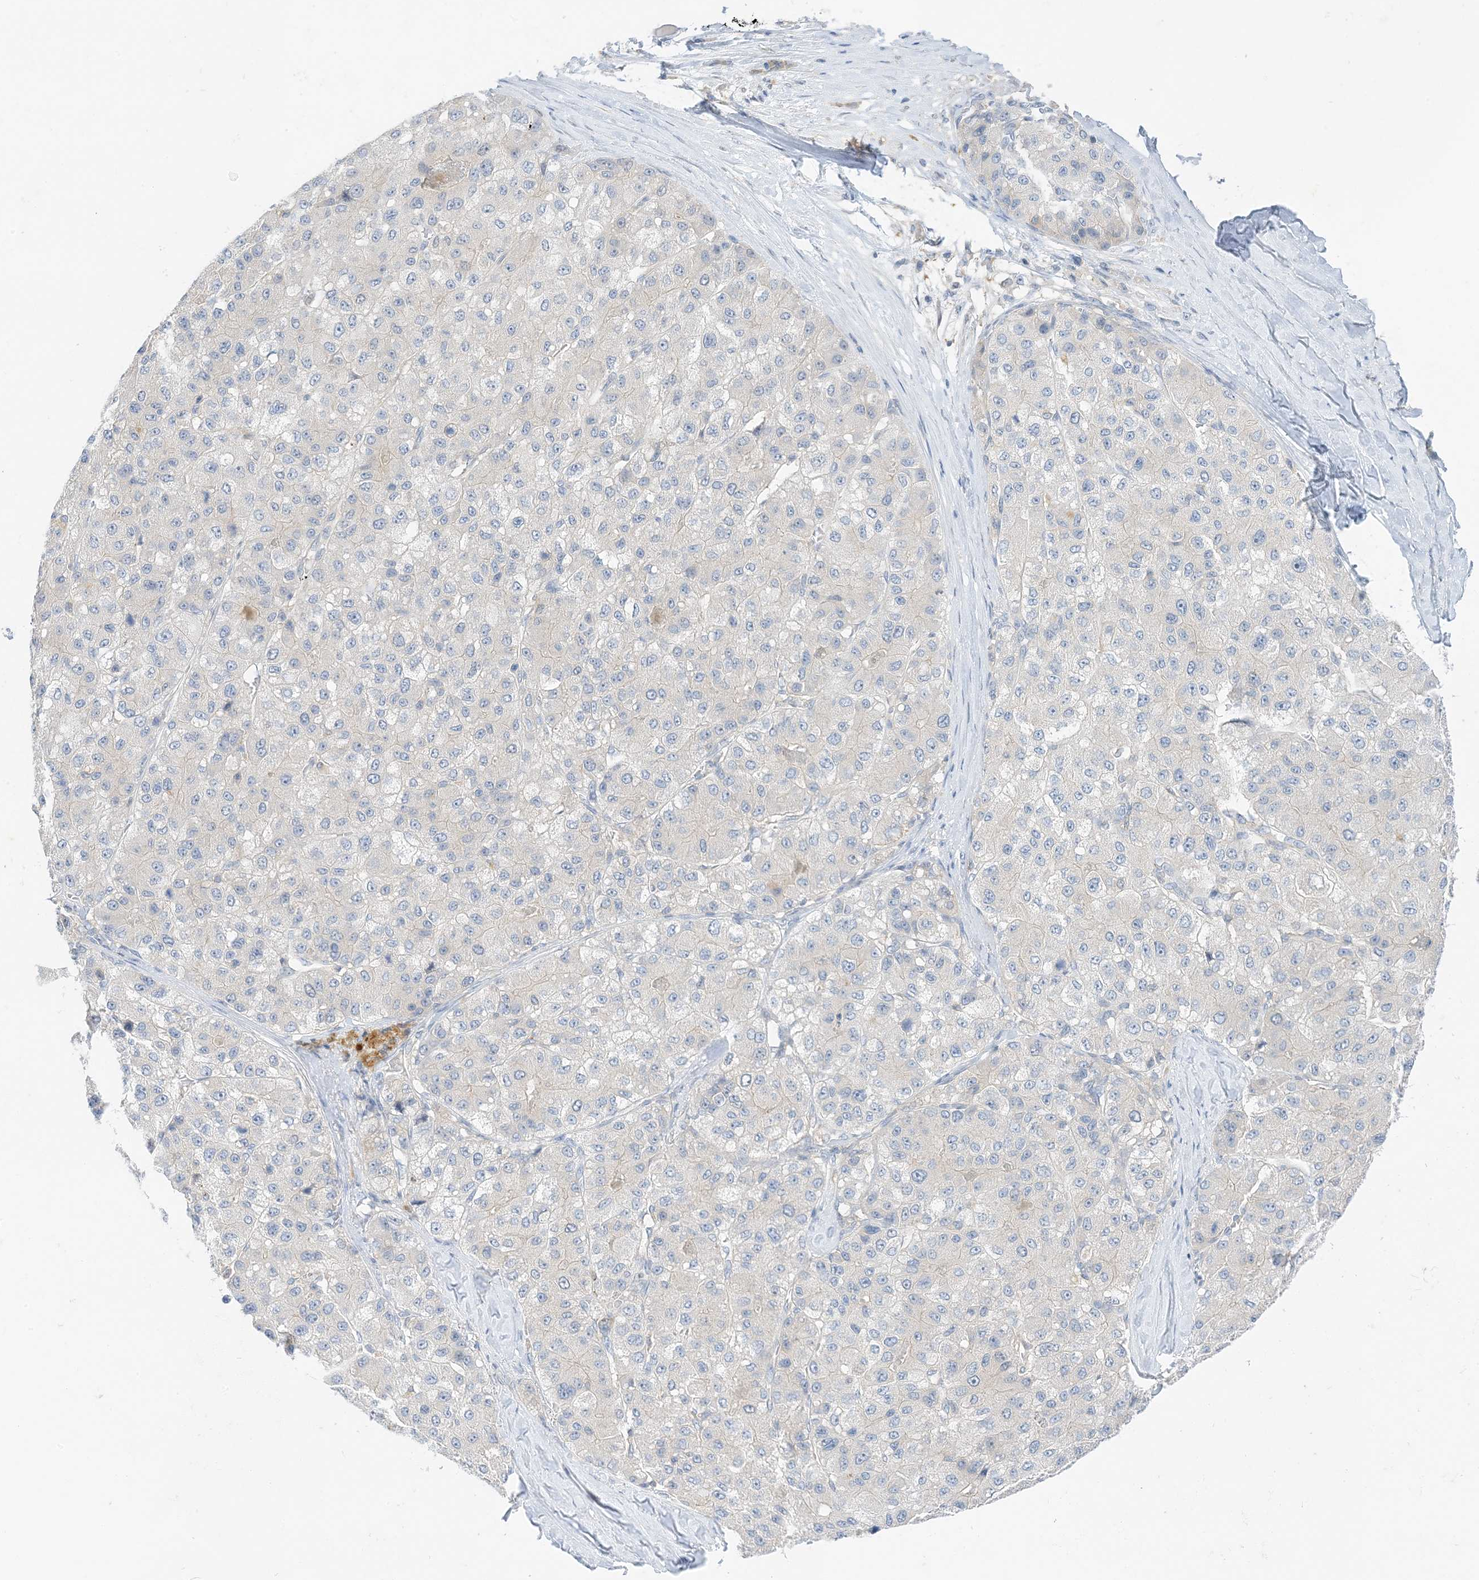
{"staining": {"intensity": "negative", "quantity": "none", "location": "none"}, "tissue": "liver cancer", "cell_type": "Tumor cells", "image_type": "cancer", "snomed": [{"axis": "morphology", "description": "Carcinoma, Hepatocellular, NOS"}, {"axis": "topography", "description": "Liver"}], "caption": "There is no significant positivity in tumor cells of liver cancer (hepatocellular carcinoma).", "gene": "KIFBP", "patient": {"sex": "male", "age": 80}}